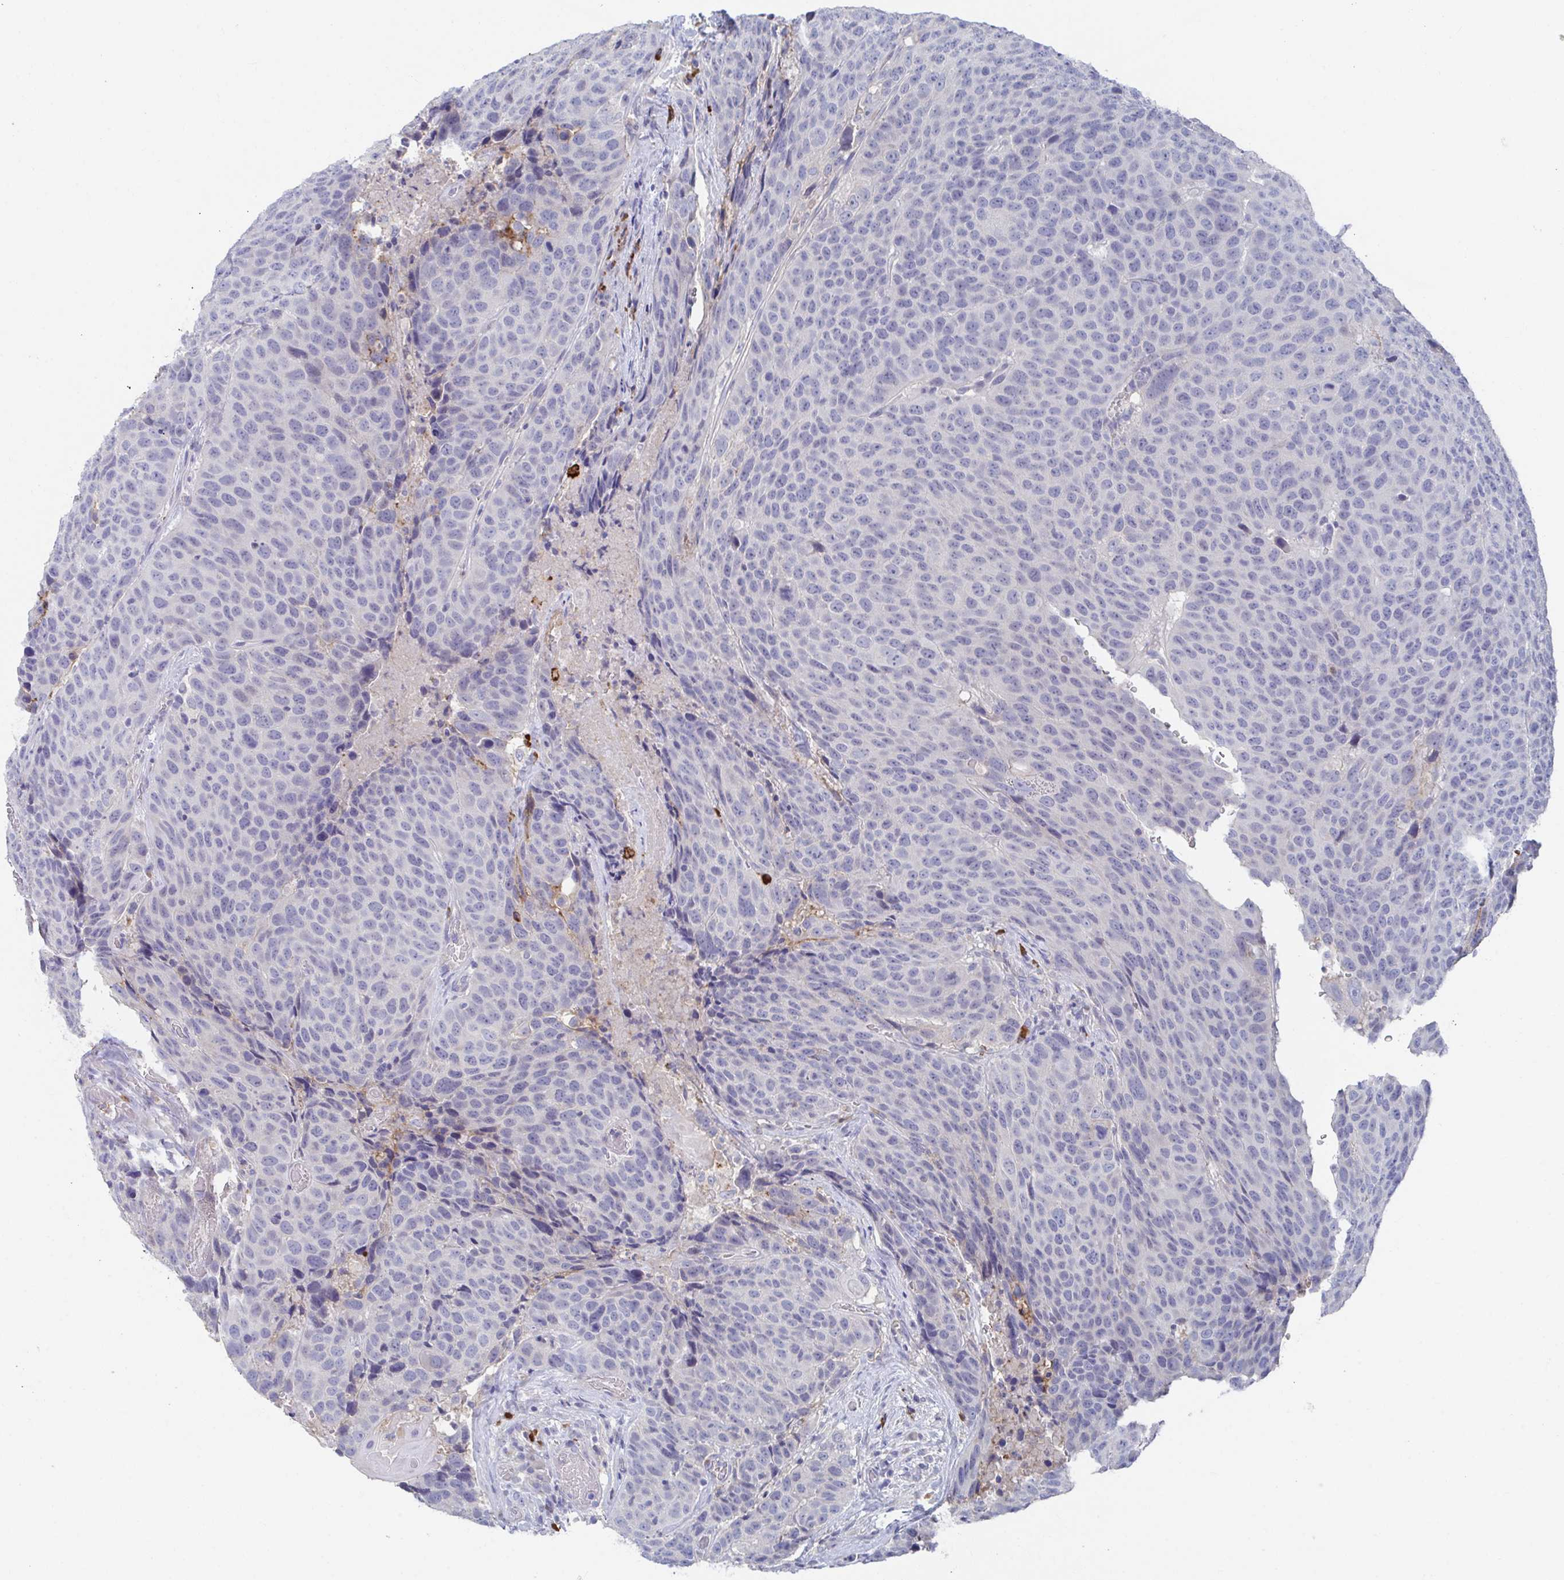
{"staining": {"intensity": "negative", "quantity": "none", "location": "none"}, "tissue": "head and neck cancer", "cell_type": "Tumor cells", "image_type": "cancer", "snomed": [{"axis": "morphology", "description": "Squamous cell carcinoma, NOS"}, {"axis": "topography", "description": "Head-Neck"}], "caption": "There is no significant expression in tumor cells of squamous cell carcinoma (head and neck).", "gene": "KCNK5", "patient": {"sex": "male", "age": 66}}